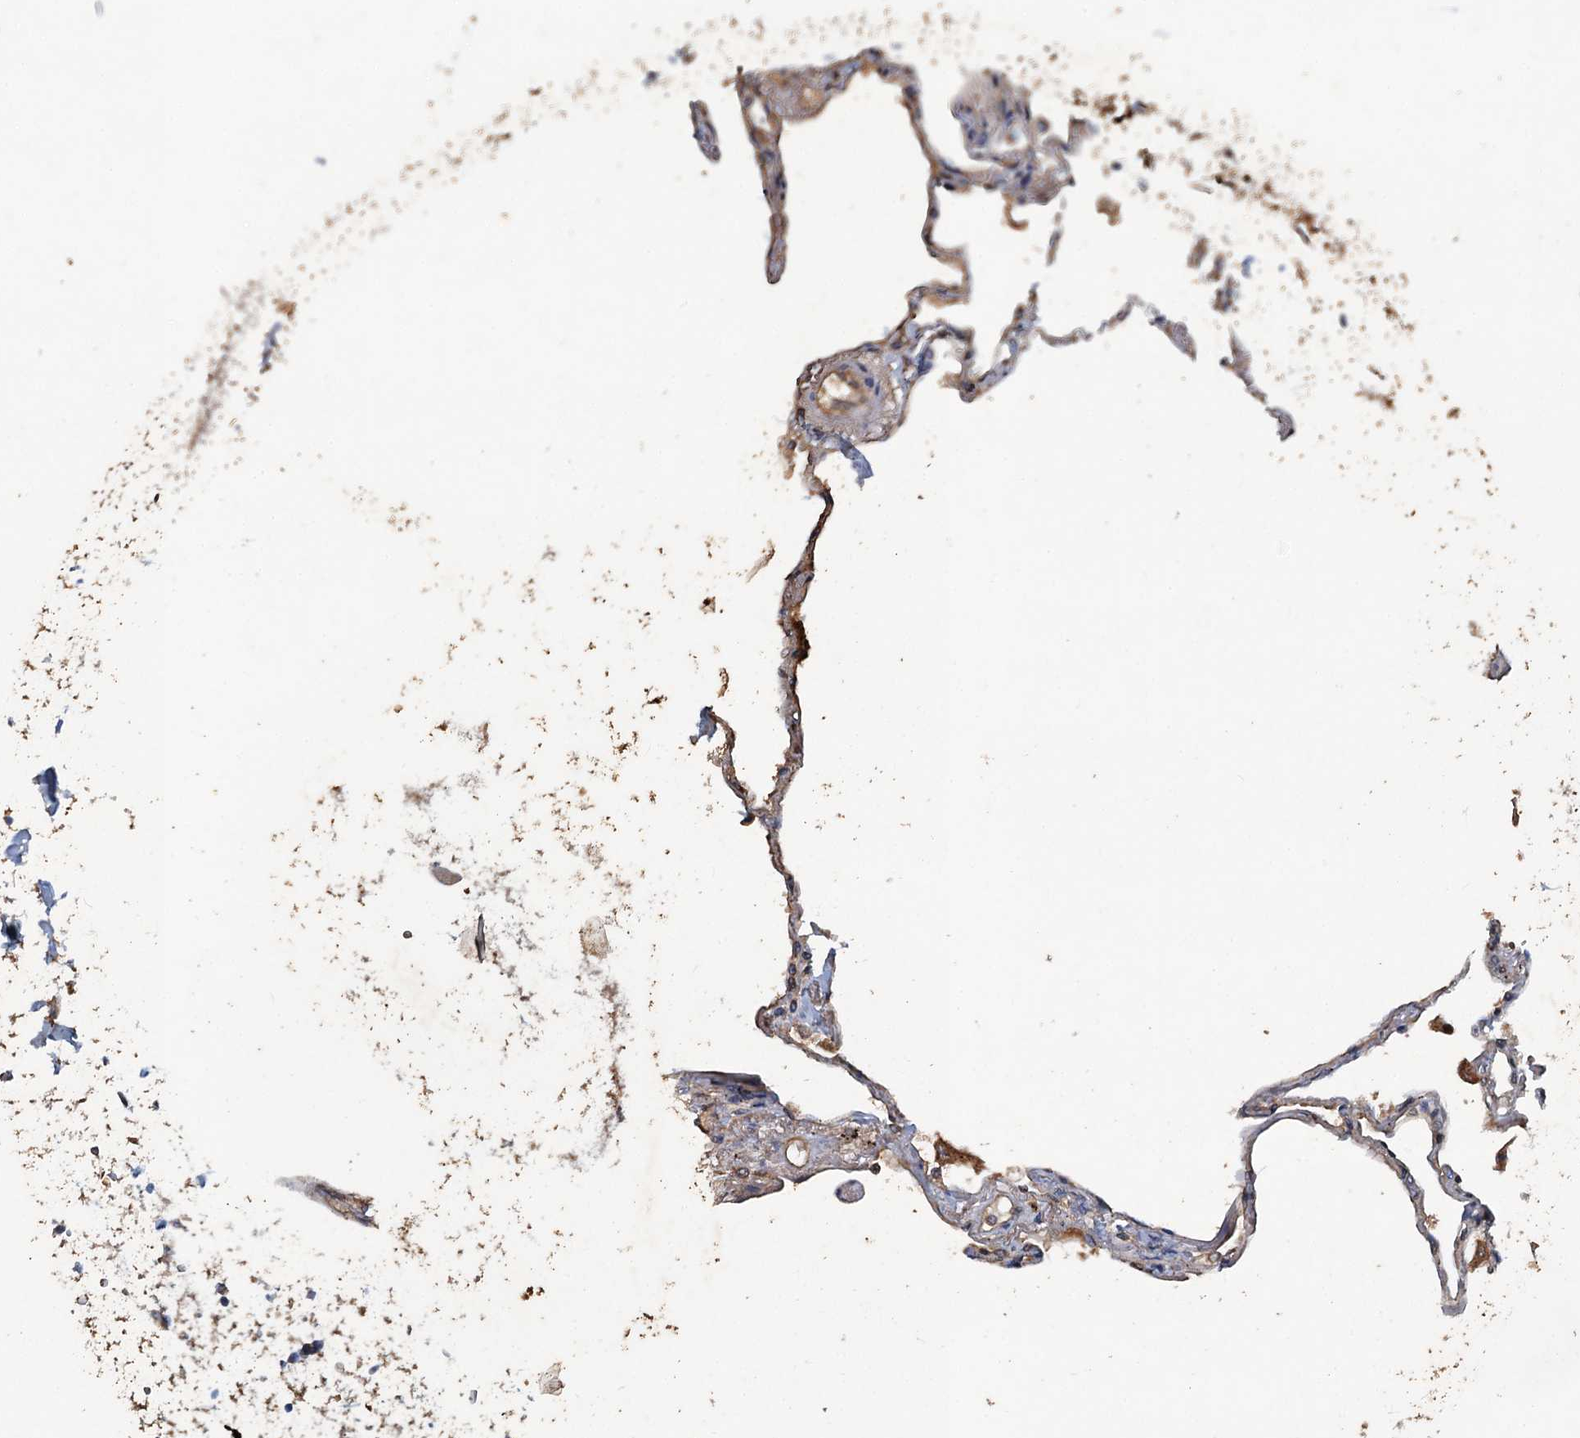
{"staining": {"intensity": "strong", "quantity": "<25%", "location": "cytoplasmic/membranous"}, "tissue": "lung", "cell_type": "Alveolar cells", "image_type": "normal", "snomed": [{"axis": "morphology", "description": "Normal tissue, NOS"}, {"axis": "topography", "description": "Lung"}], "caption": "Immunohistochemistry (IHC) staining of unremarkable lung, which demonstrates medium levels of strong cytoplasmic/membranous staining in about <25% of alveolar cells indicating strong cytoplasmic/membranous protein staining. The staining was performed using DAB (brown) for protein detection and nuclei were counterstained in hematoxylin (blue).", "gene": "TAPBPL", "patient": {"sex": "female", "age": 67}}